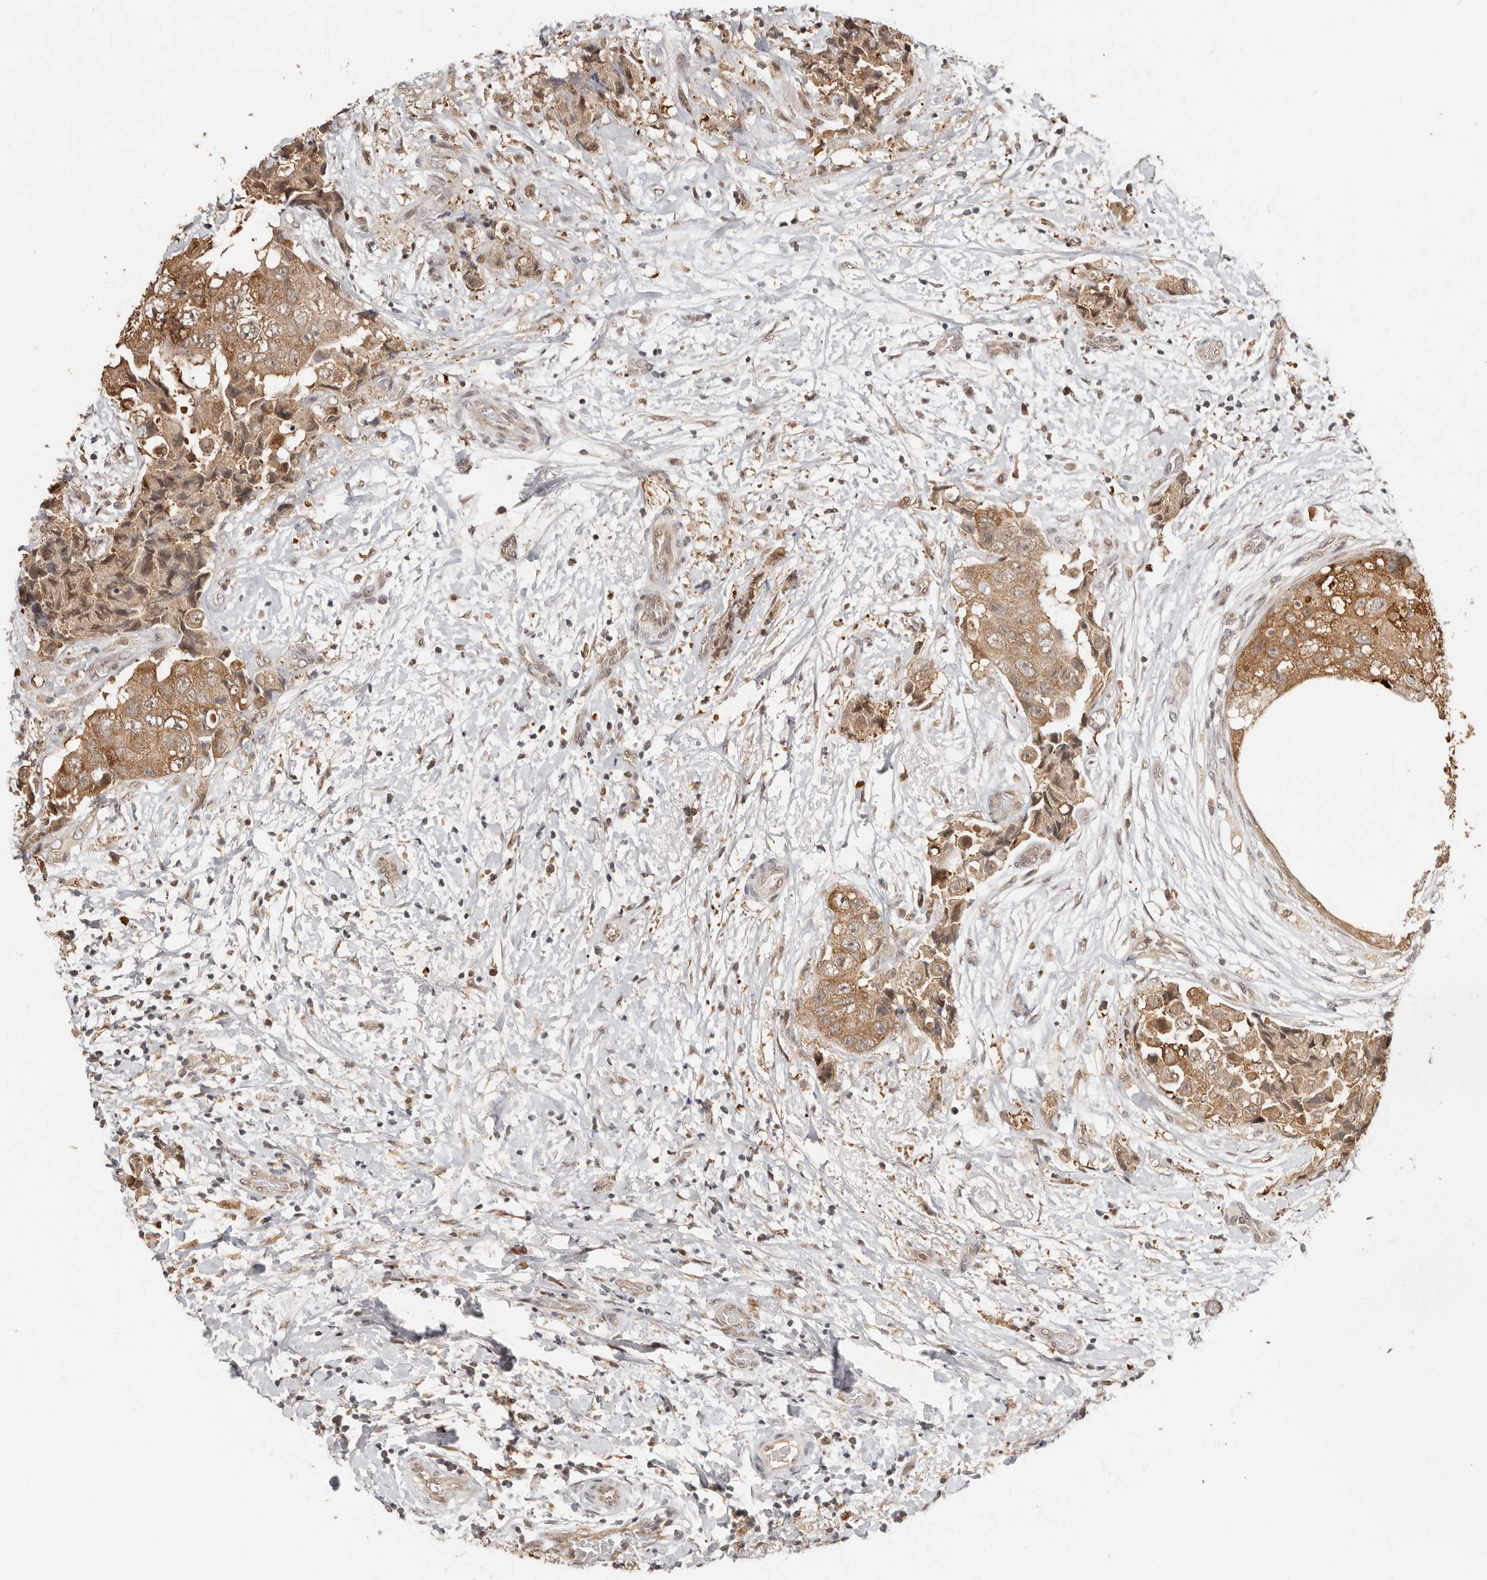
{"staining": {"intensity": "moderate", "quantity": ">75%", "location": "cytoplasmic/membranous"}, "tissue": "breast cancer", "cell_type": "Tumor cells", "image_type": "cancer", "snomed": [{"axis": "morphology", "description": "Normal tissue, NOS"}, {"axis": "morphology", "description": "Duct carcinoma"}, {"axis": "topography", "description": "Breast"}], "caption": "The micrograph displays immunohistochemical staining of breast cancer. There is moderate cytoplasmic/membranous positivity is present in about >75% of tumor cells.", "gene": "SEC14L1", "patient": {"sex": "female", "age": 62}}